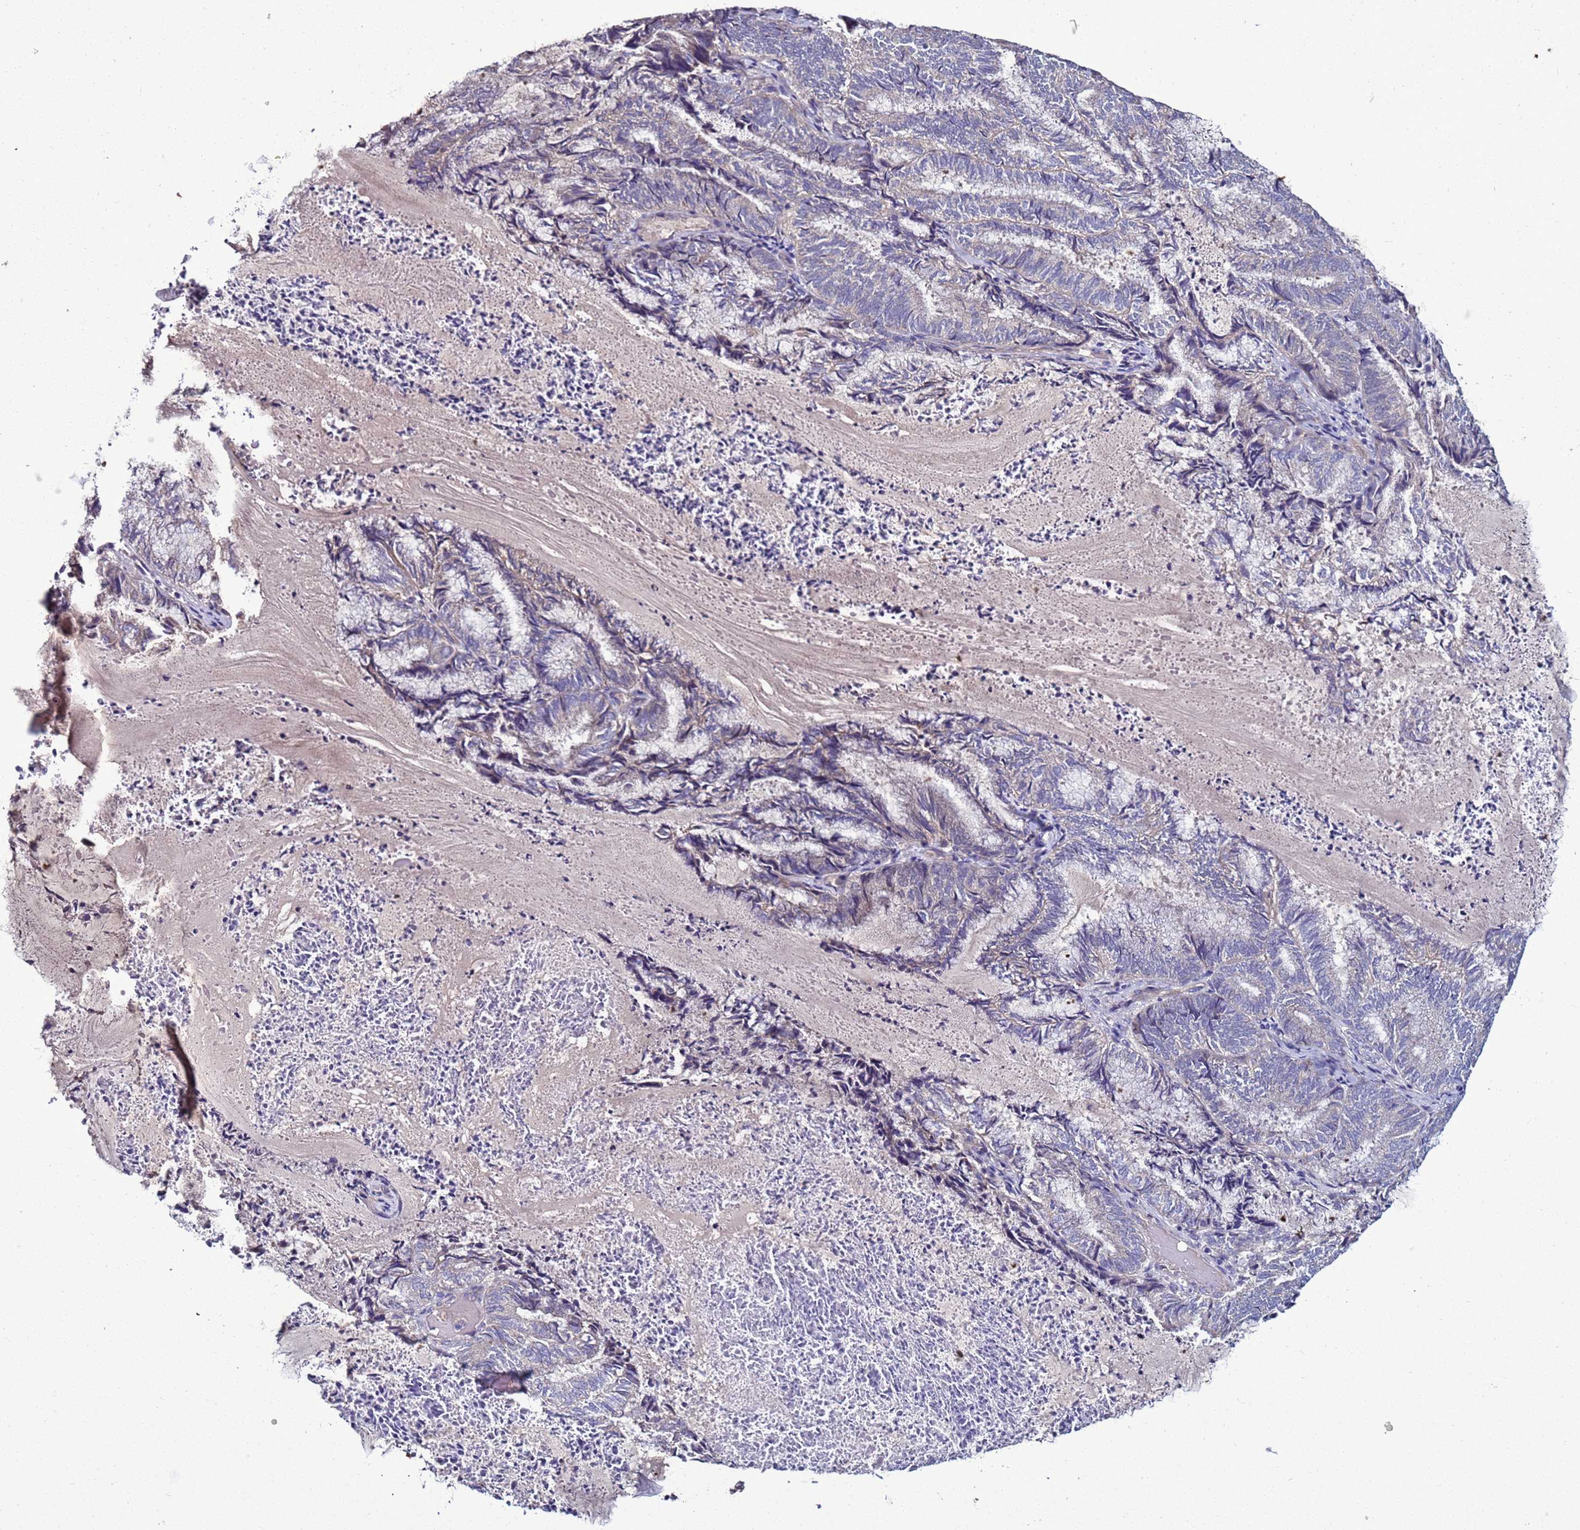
{"staining": {"intensity": "negative", "quantity": "none", "location": "none"}, "tissue": "endometrial cancer", "cell_type": "Tumor cells", "image_type": "cancer", "snomed": [{"axis": "morphology", "description": "Adenocarcinoma, NOS"}, {"axis": "topography", "description": "Endometrium"}], "caption": "The micrograph shows no significant staining in tumor cells of endometrial adenocarcinoma. (Brightfield microscopy of DAB (3,3'-diaminobenzidine) immunohistochemistry (IHC) at high magnification).", "gene": "RABL2B", "patient": {"sex": "female", "age": 80}}